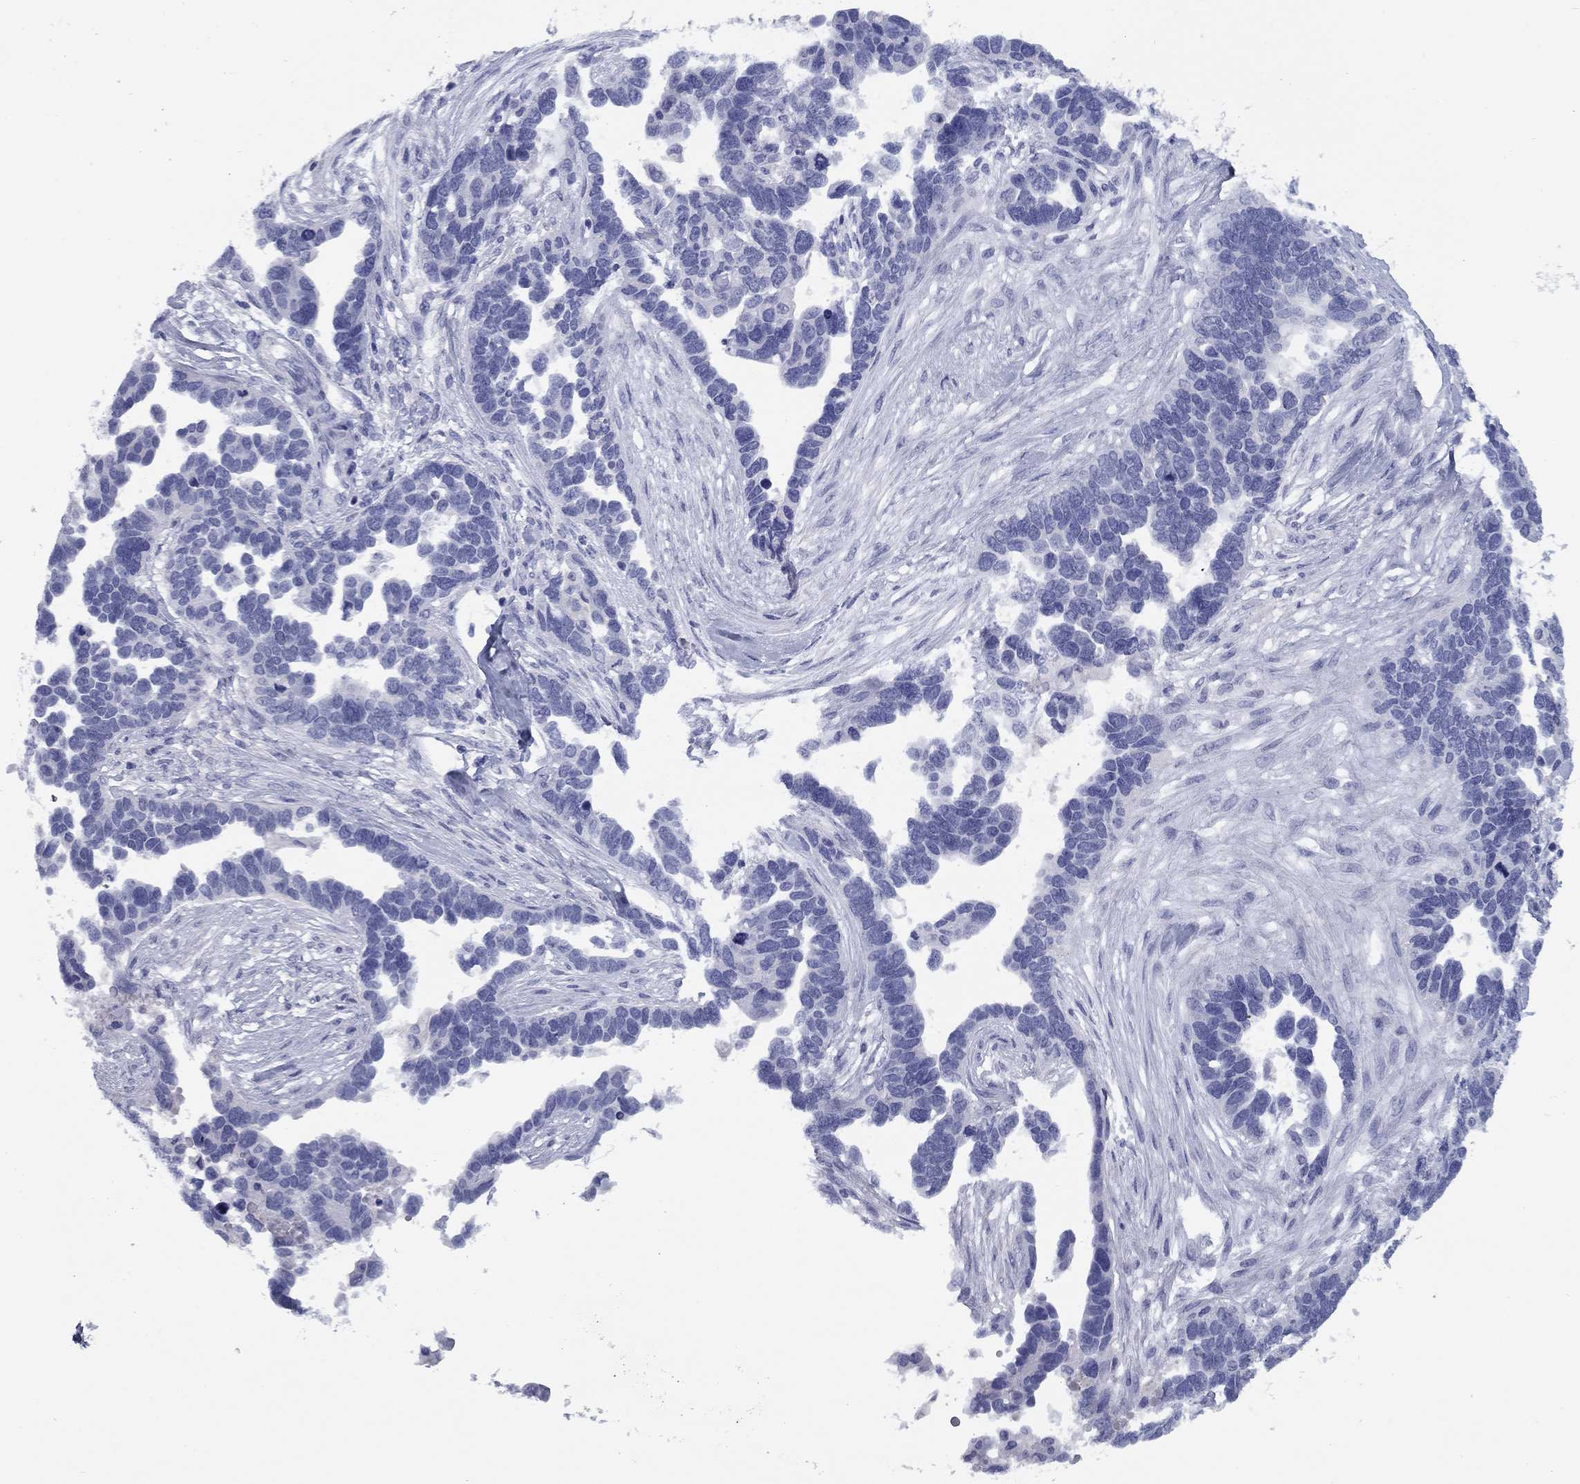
{"staining": {"intensity": "negative", "quantity": "none", "location": "none"}, "tissue": "ovarian cancer", "cell_type": "Tumor cells", "image_type": "cancer", "snomed": [{"axis": "morphology", "description": "Cystadenocarcinoma, serous, NOS"}, {"axis": "topography", "description": "Ovary"}], "caption": "Immunohistochemistry (IHC) histopathology image of serous cystadenocarcinoma (ovarian) stained for a protein (brown), which displays no expression in tumor cells. (Brightfield microscopy of DAB (3,3'-diaminobenzidine) IHC at high magnification).", "gene": "NPPA", "patient": {"sex": "female", "age": 54}}